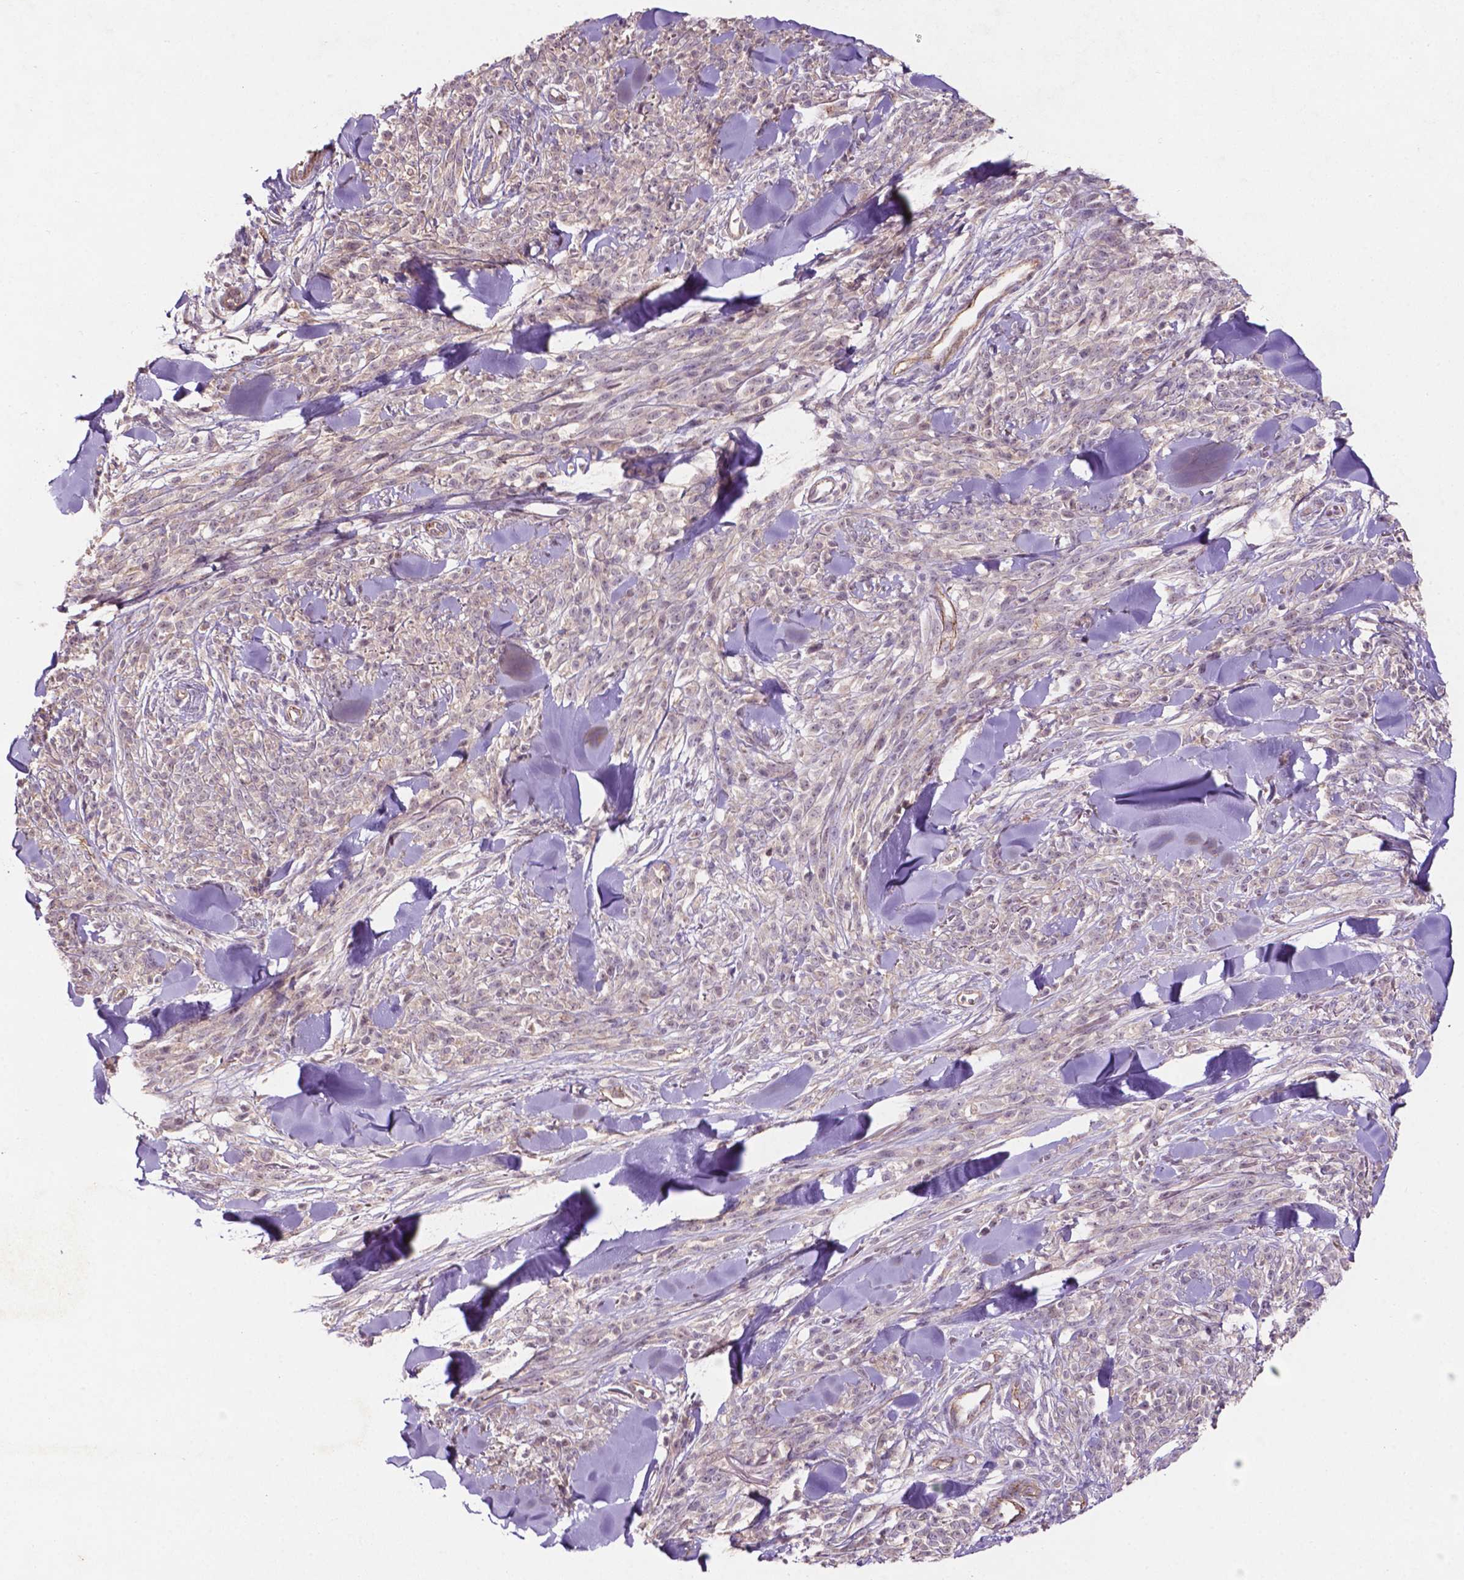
{"staining": {"intensity": "negative", "quantity": "none", "location": "none"}, "tissue": "melanoma", "cell_type": "Tumor cells", "image_type": "cancer", "snomed": [{"axis": "morphology", "description": "Malignant melanoma, NOS"}, {"axis": "topography", "description": "Skin"}, {"axis": "topography", "description": "Skin of trunk"}], "caption": "The micrograph exhibits no staining of tumor cells in malignant melanoma.", "gene": "ARL5C", "patient": {"sex": "male", "age": 74}}